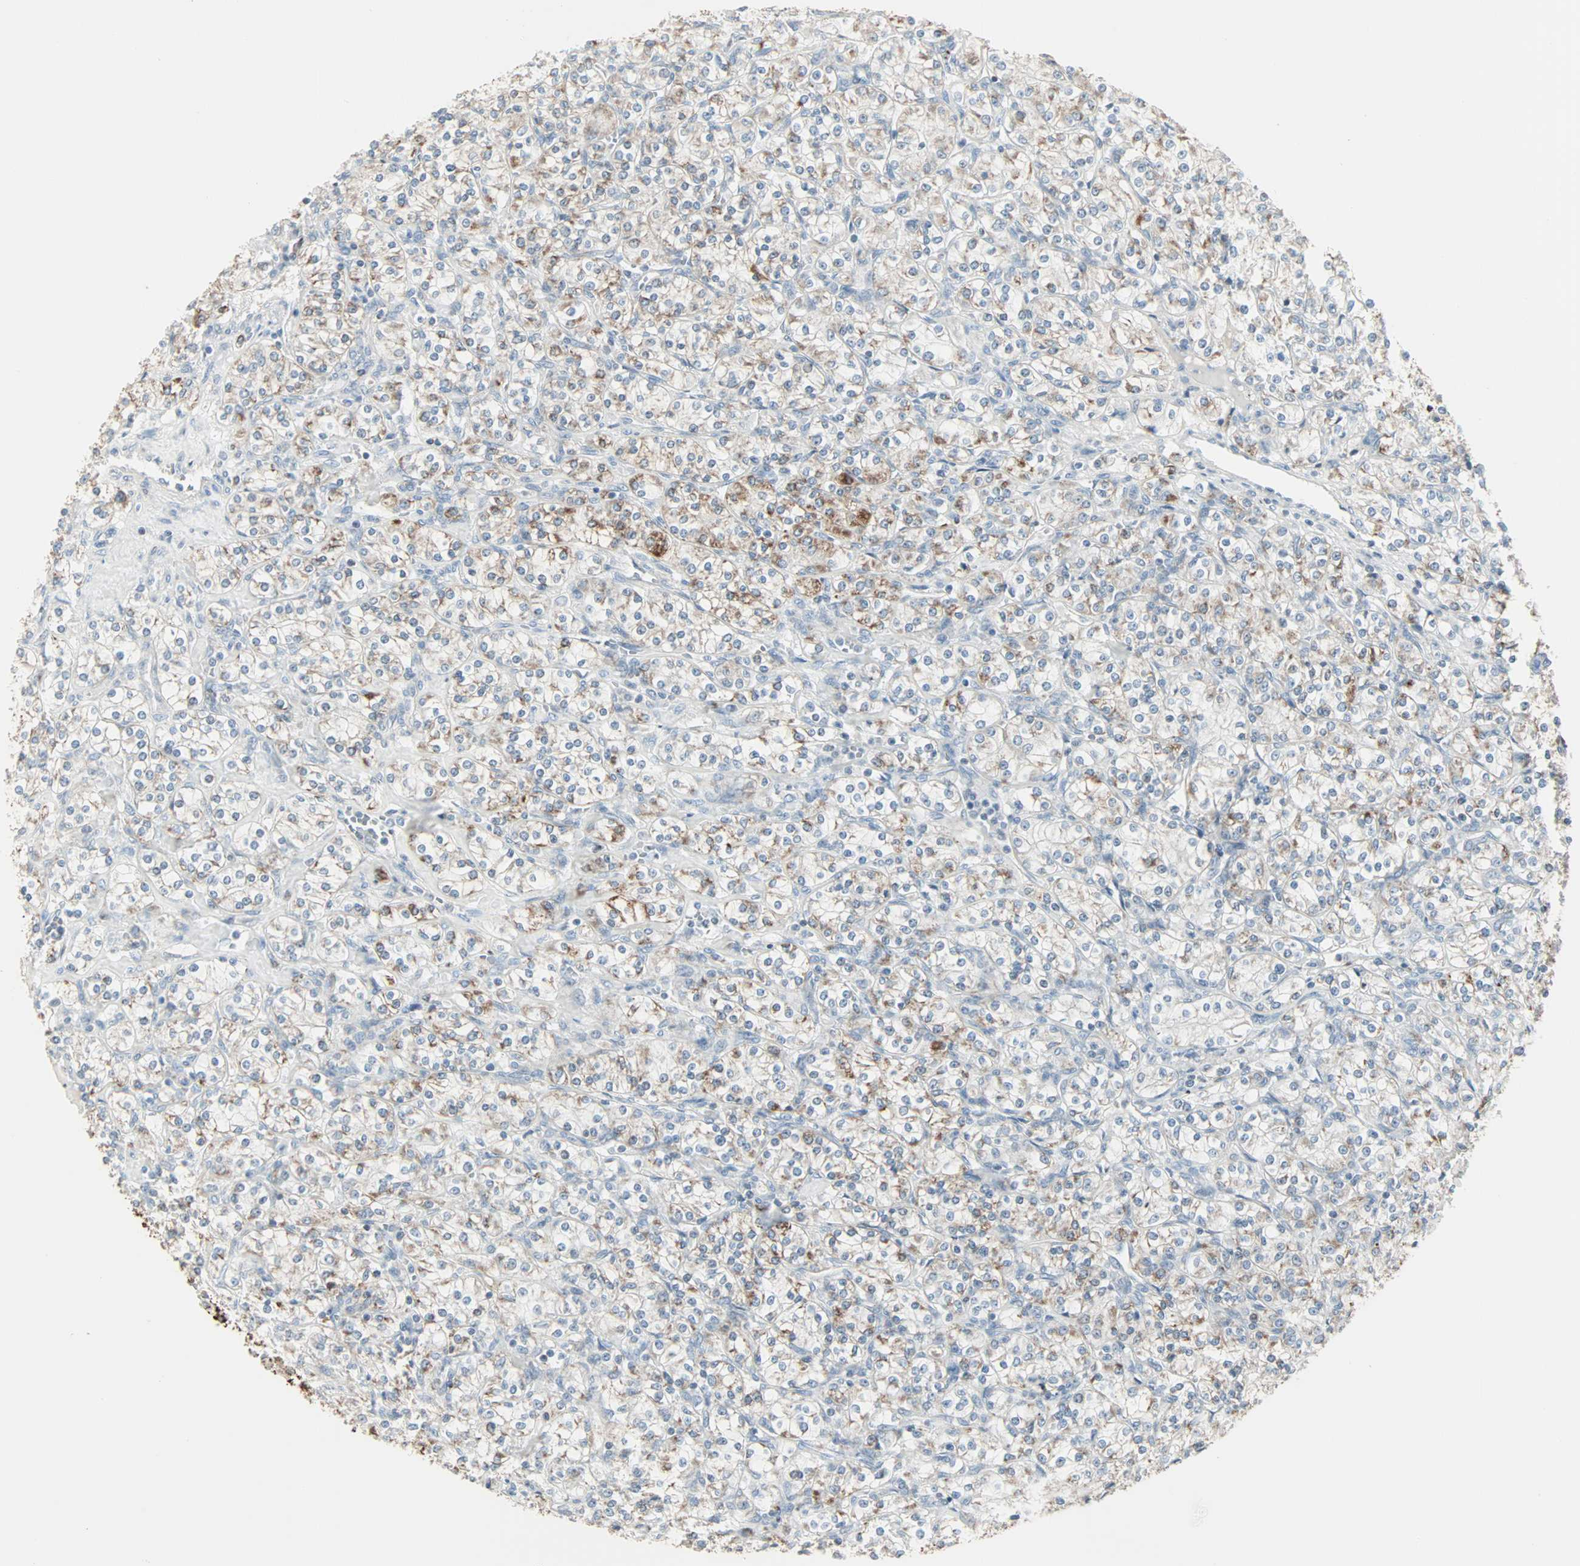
{"staining": {"intensity": "weak", "quantity": "<25%", "location": "cytoplasmic/membranous"}, "tissue": "renal cancer", "cell_type": "Tumor cells", "image_type": "cancer", "snomed": [{"axis": "morphology", "description": "Adenocarcinoma, NOS"}, {"axis": "topography", "description": "Kidney"}], "caption": "Image shows no significant protein staining in tumor cells of renal cancer (adenocarcinoma).", "gene": "IDH2", "patient": {"sex": "male", "age": 77}}